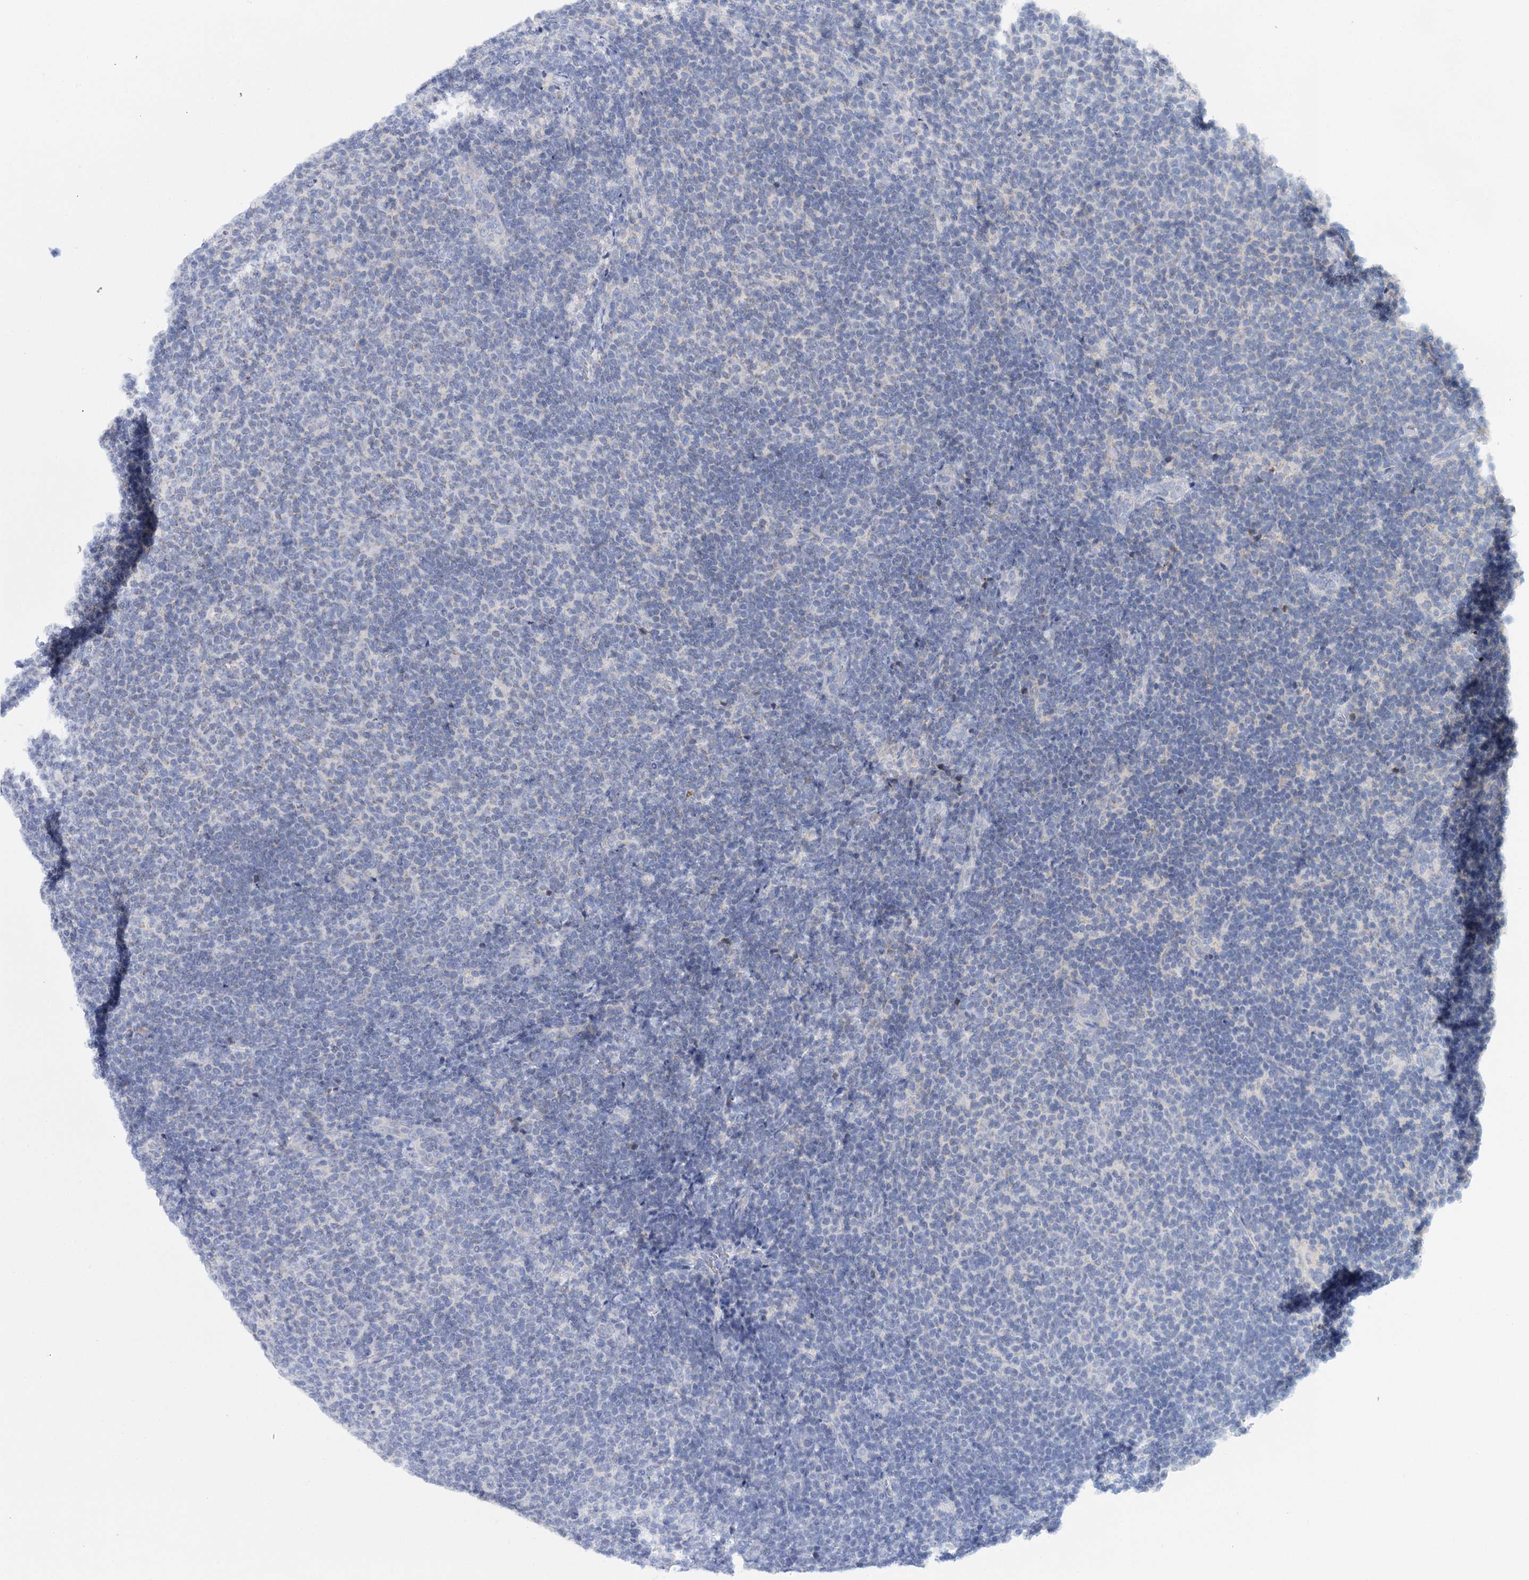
{"staining": {"intensity": "negative", "quantity": "none", "location": "none"}, "tissue": "lymphoma", "cell_type": "Tumor cells", "image_type": "cancer", "snomed": [{"axis": "morphology", "description": "Malignant lymphoma, non-Hodgkin's type, Low grade"}, {"axis": "topography", "description": "Lymph node"}], "caption": "DAB (3,3'-diaminobenzidine) immunohistochemical staining of lymphoma reveals no significant positivity in tumor cells.", "gene": "CFAP46", "patient": {"sex": "male", "age": 66}}